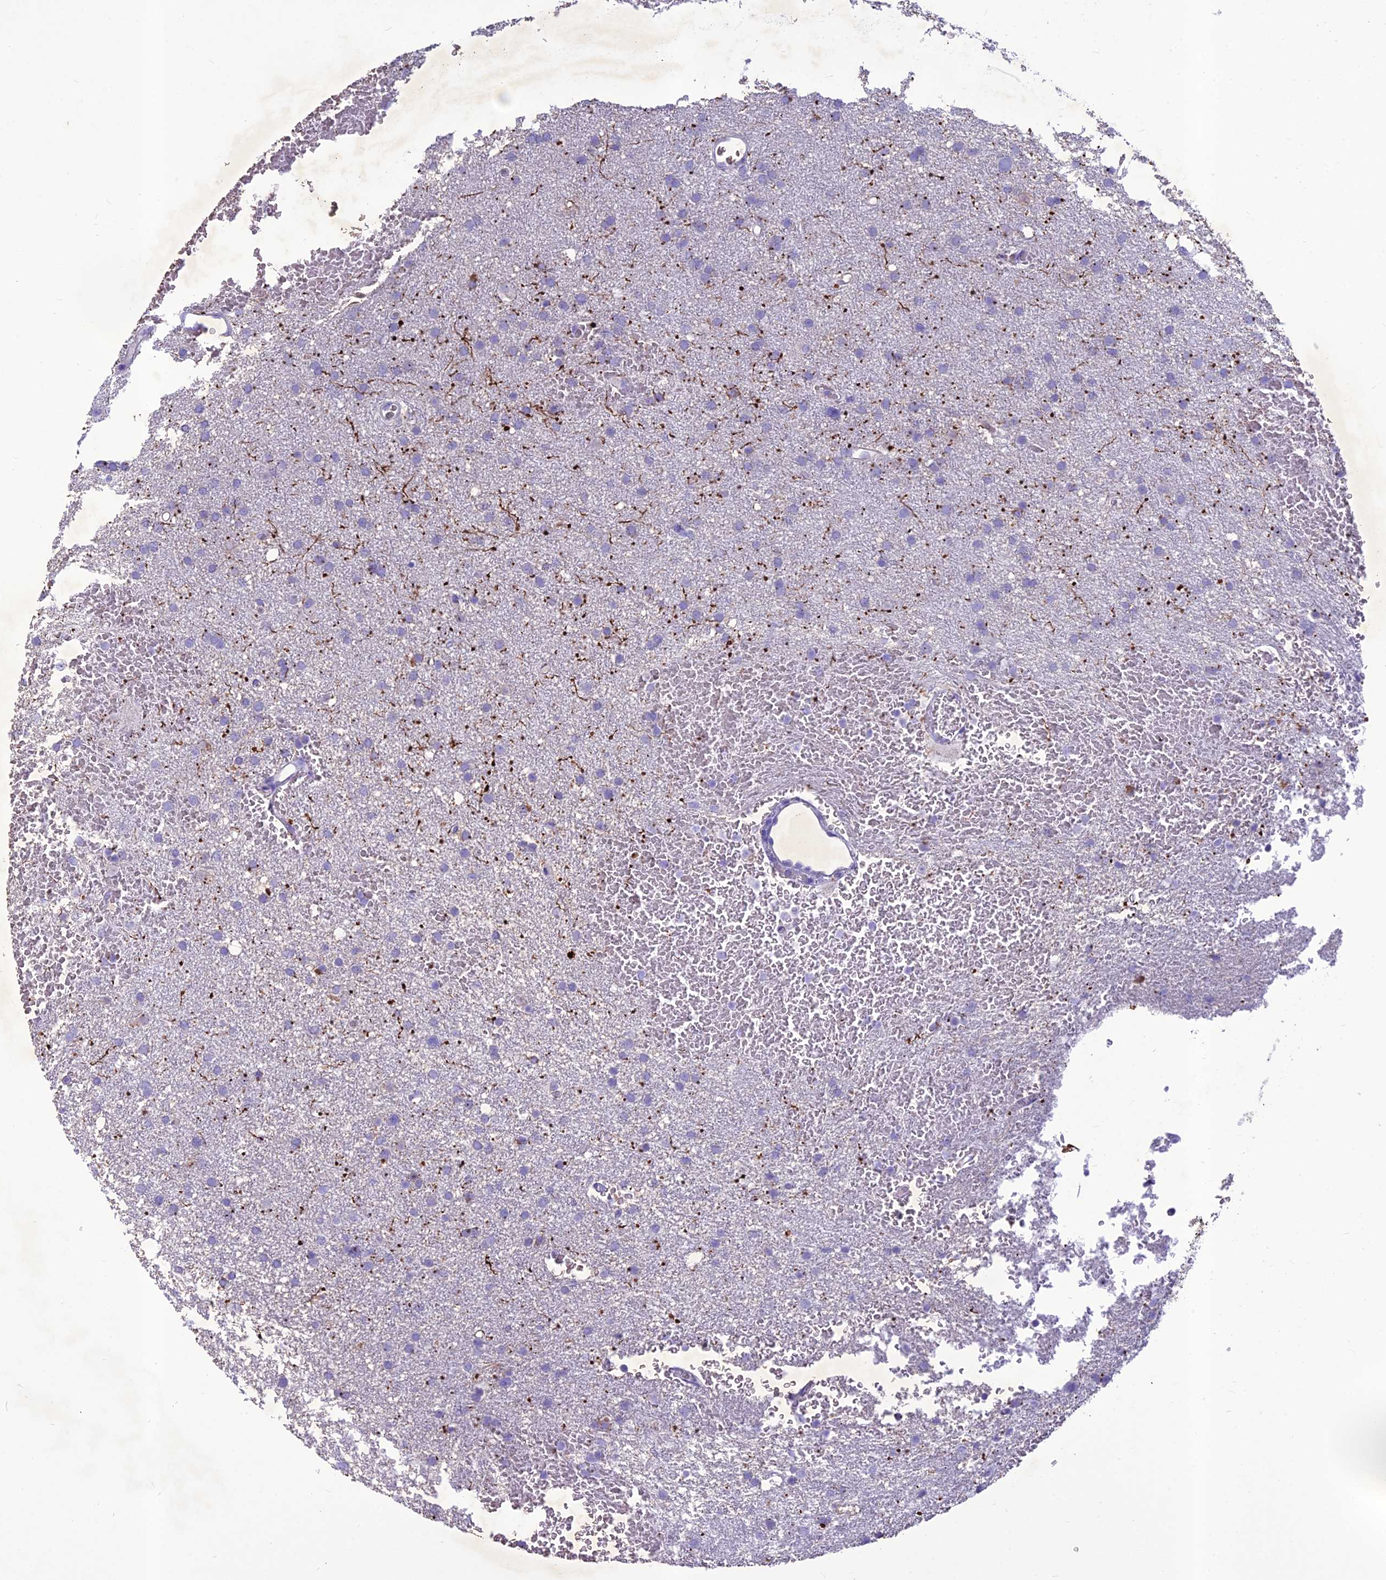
{"staining": {"intensity": "negative", "quantity": "none", "location": "none"}, "tissue": "glioma", "cell_type": "Tumor cells", "image_type": "cancer", "snomed": [{"axis": "morphology", "description": "Glioma, malignant, High grade"}, {"axis": "topography", "description": "Cerebral cortex"}], "caption": "Glioma stained for a protein using IHC displays no expression tumor cells.", "gene": "IFT172", "patient": {"sex": "female", "age": 36}}